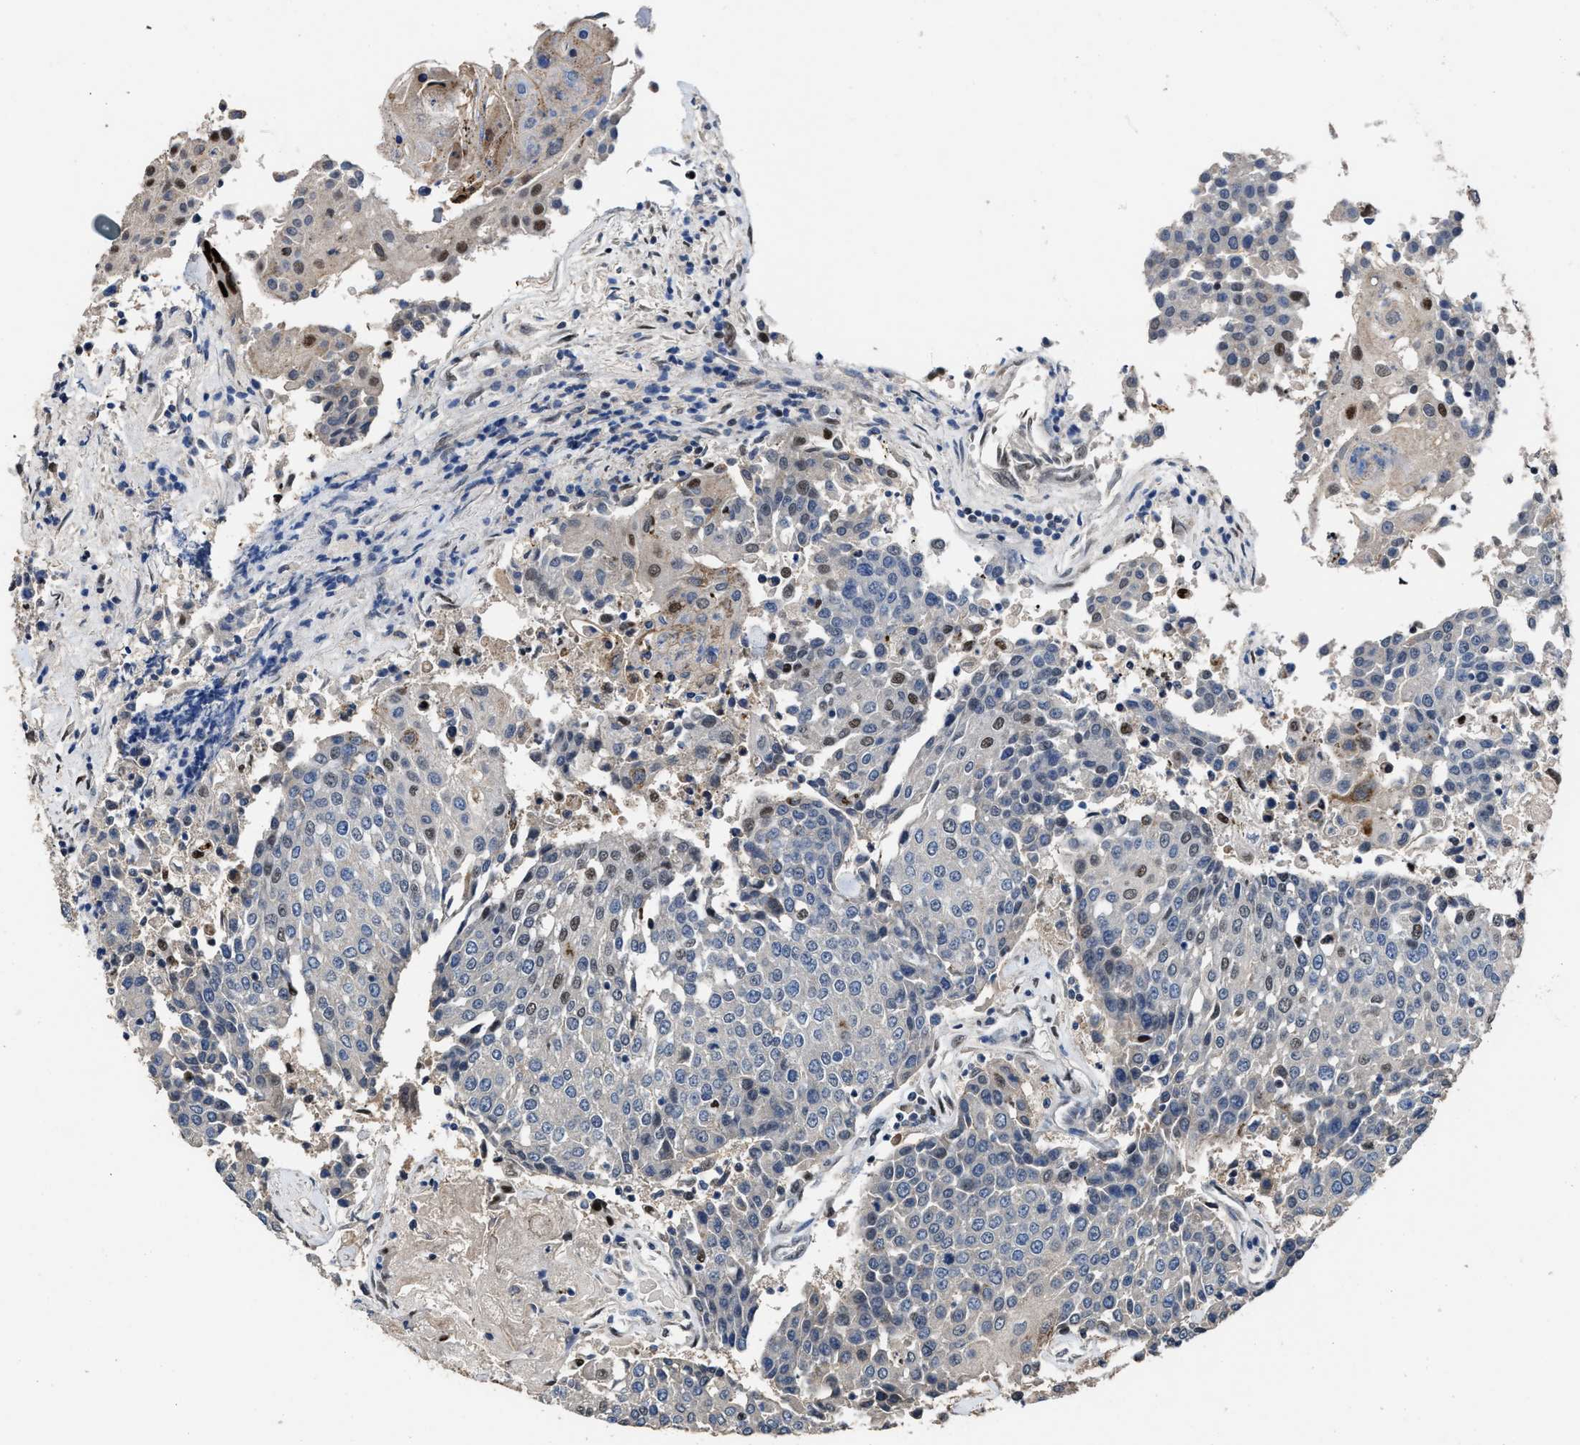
{"staining": {"intensity": "moderate", "quantity": "<25%", "location": "nuclear"}, "tissue": "urothelial cancer", "cell_type": "Tumor cells", "image_type": "cancer", "snomed": [{"axis": "morphology", "description": "Urothelial carcinoma, High grade"}, {"axis": "topography", "description": "Urinary bladder"}], "caption": "Urothelial cancer stained with a protein marker reveals moderate staining in tumor cells.", "gene": "ZNF20", "patient": {"sex": "female", "age": 85}}